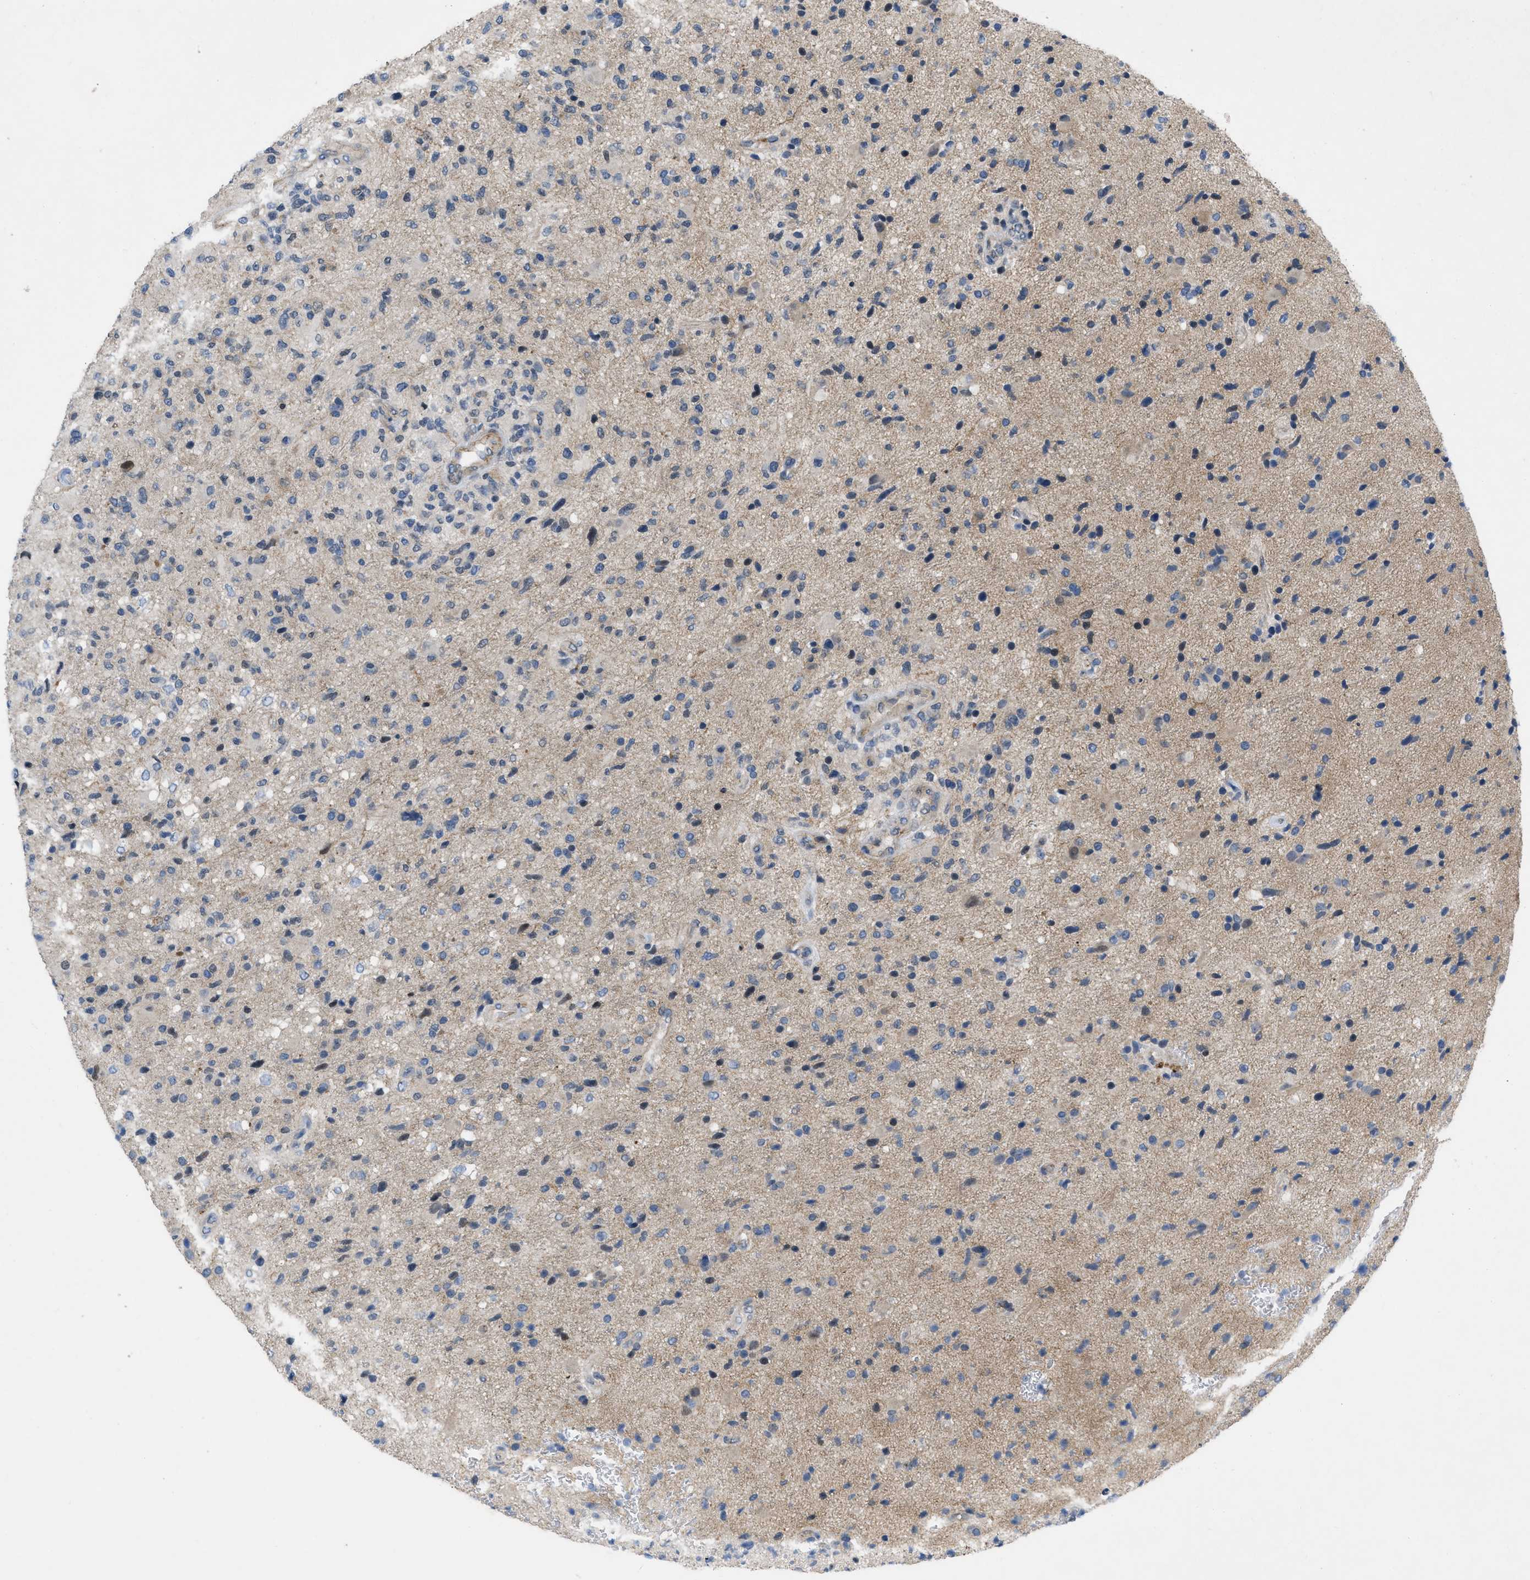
{"staining": {"intensity": "negative", "quantity": "none", "location": "none"}, "tissue": "glioma", "cell_type": "Tumor cells", "image_type": "cancer", "snomed": [{"axis": "morphology", "description": "Glioma, malignant, High grade"}, {"axis": "topography", "description": "Brain"}], "caption": "Tumor cells are negative for protein expression in human glioma. The staining is performed using DAB (3,3'-diaminobenzidine) brown chromogen with nuclei counter-stained in using hematoxylin.", "gene": "NDEL1", "patient": {"sex": "male", "age": 72}}